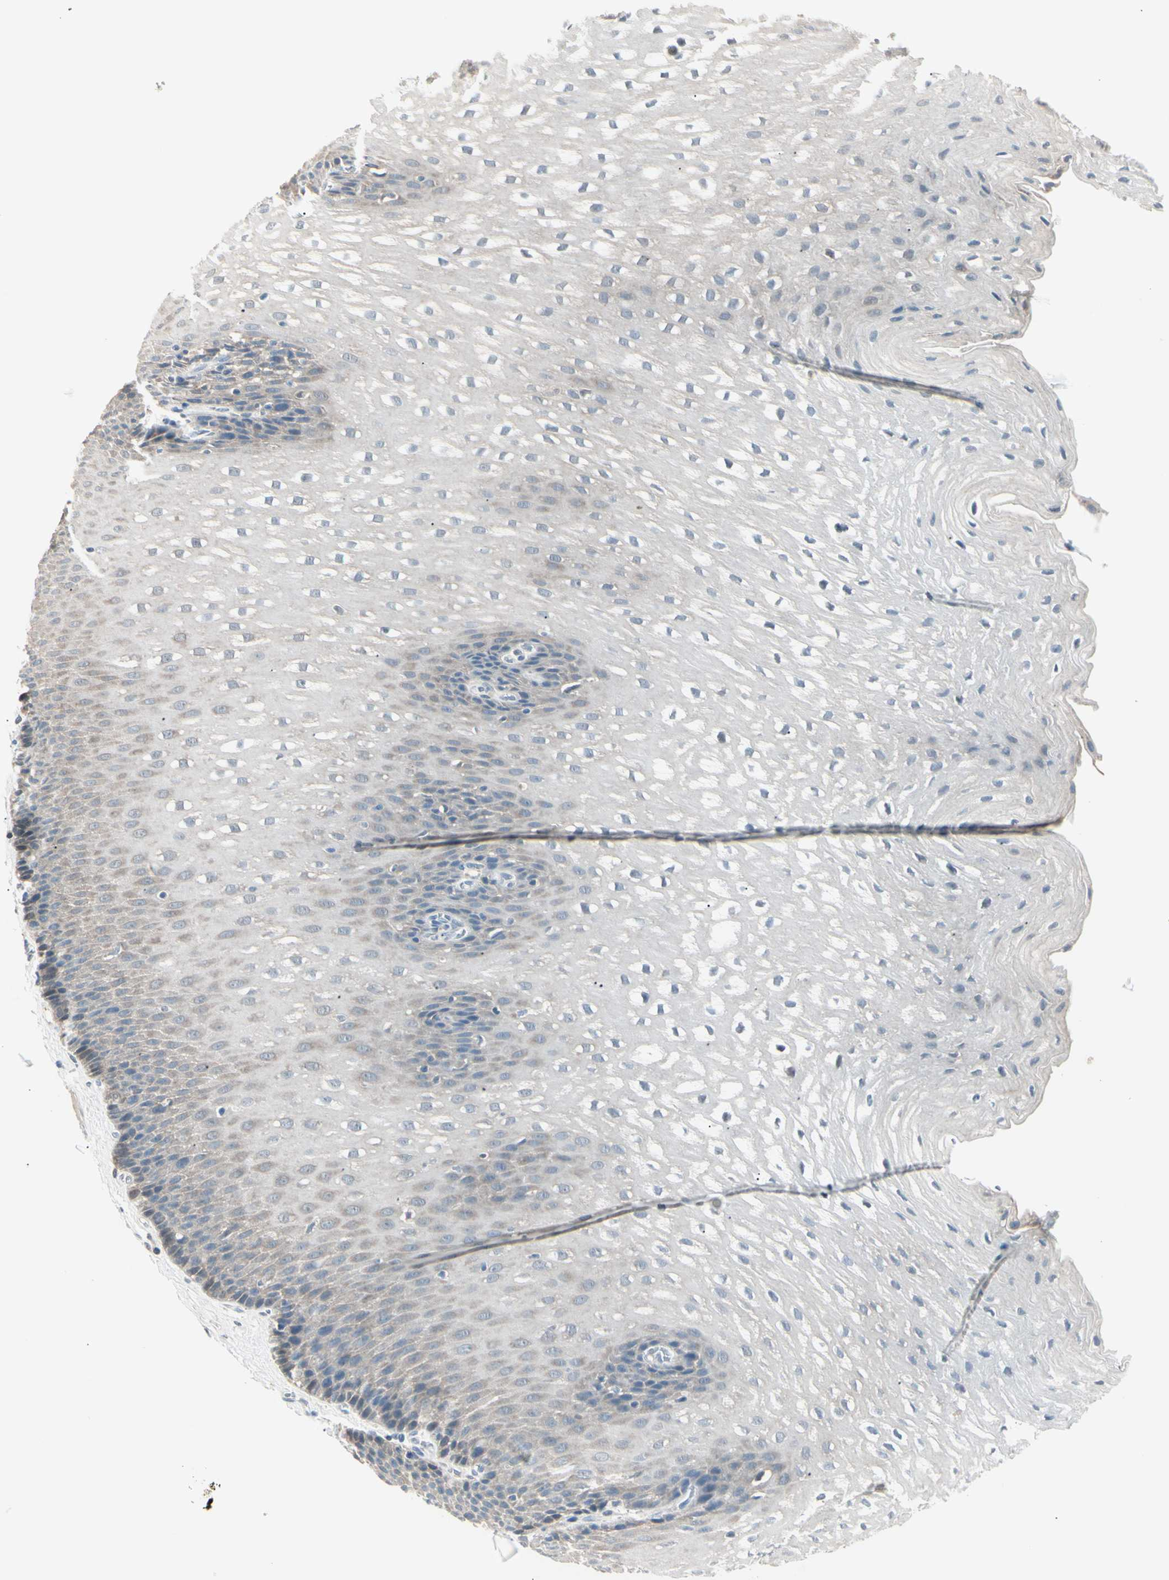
{"staining": {"intensity": "weak", "quantity": "<25%", "location": "cytoplasmic/membranous"}, "tissue": "esophagus", "cell_type": "Squamous epithelial cells", "image_type": "normal", "snomed": [{"axis": "morphology", "description": "Normal tissue, NOS"}, {"axis": "topography", "description": "Esophagus"}], "caption": "DAB immunohistochemical staining of unremarkable human esophagus displays no significant positivity in squamous epithelial cells. The staining was performed using DAB (3,3'-diaminobenzidine) to visualize the protein expression in brown, while the nuclei were stained in blue with hematoxylin (Magnification: 20x).", "gene": "LHPP", "patient": {"sex": "male", "age": 48}}